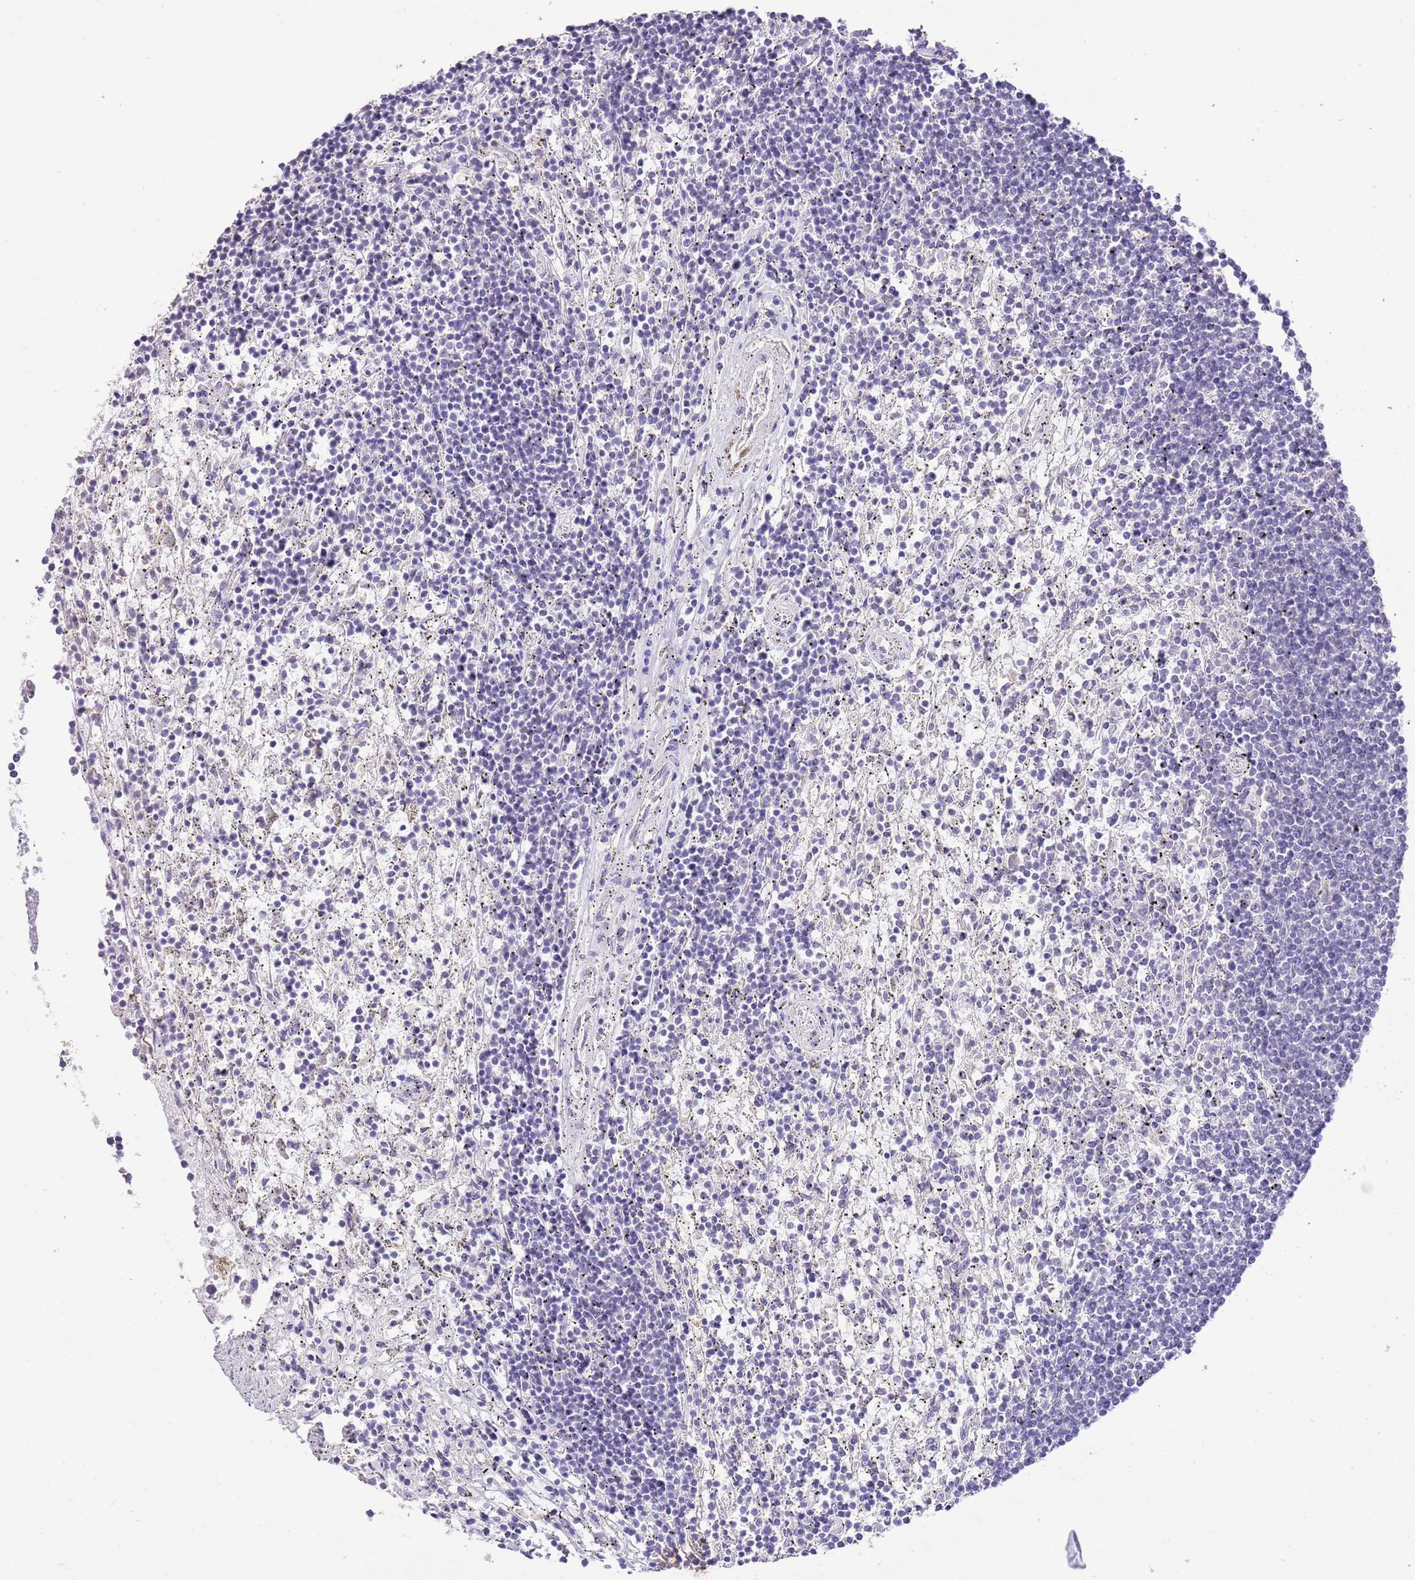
{"staining": {"intensity": "negative", "quantity": "none", "location": "none"}, "tissue": "lymphoma", "cell_type": "Tumor cells", "image_type": "cancer", "snomed": [{"axis": "morphology", "description": "Malignant lymphoma, non-Hodgkin's type, Low grade"}, {"axis": "topography", "description": "Spleen"}], "caption": "Protein analysis of lymphoma demonstrates no significant staining in tumor cells. Brightfield microscopy of immunohistochemistry stained with DAB (brown) and hematoxylin (blue), captured at high magnification.", "gene": "IZUMO4", "patient": {"sex": "male", "age": 76}}